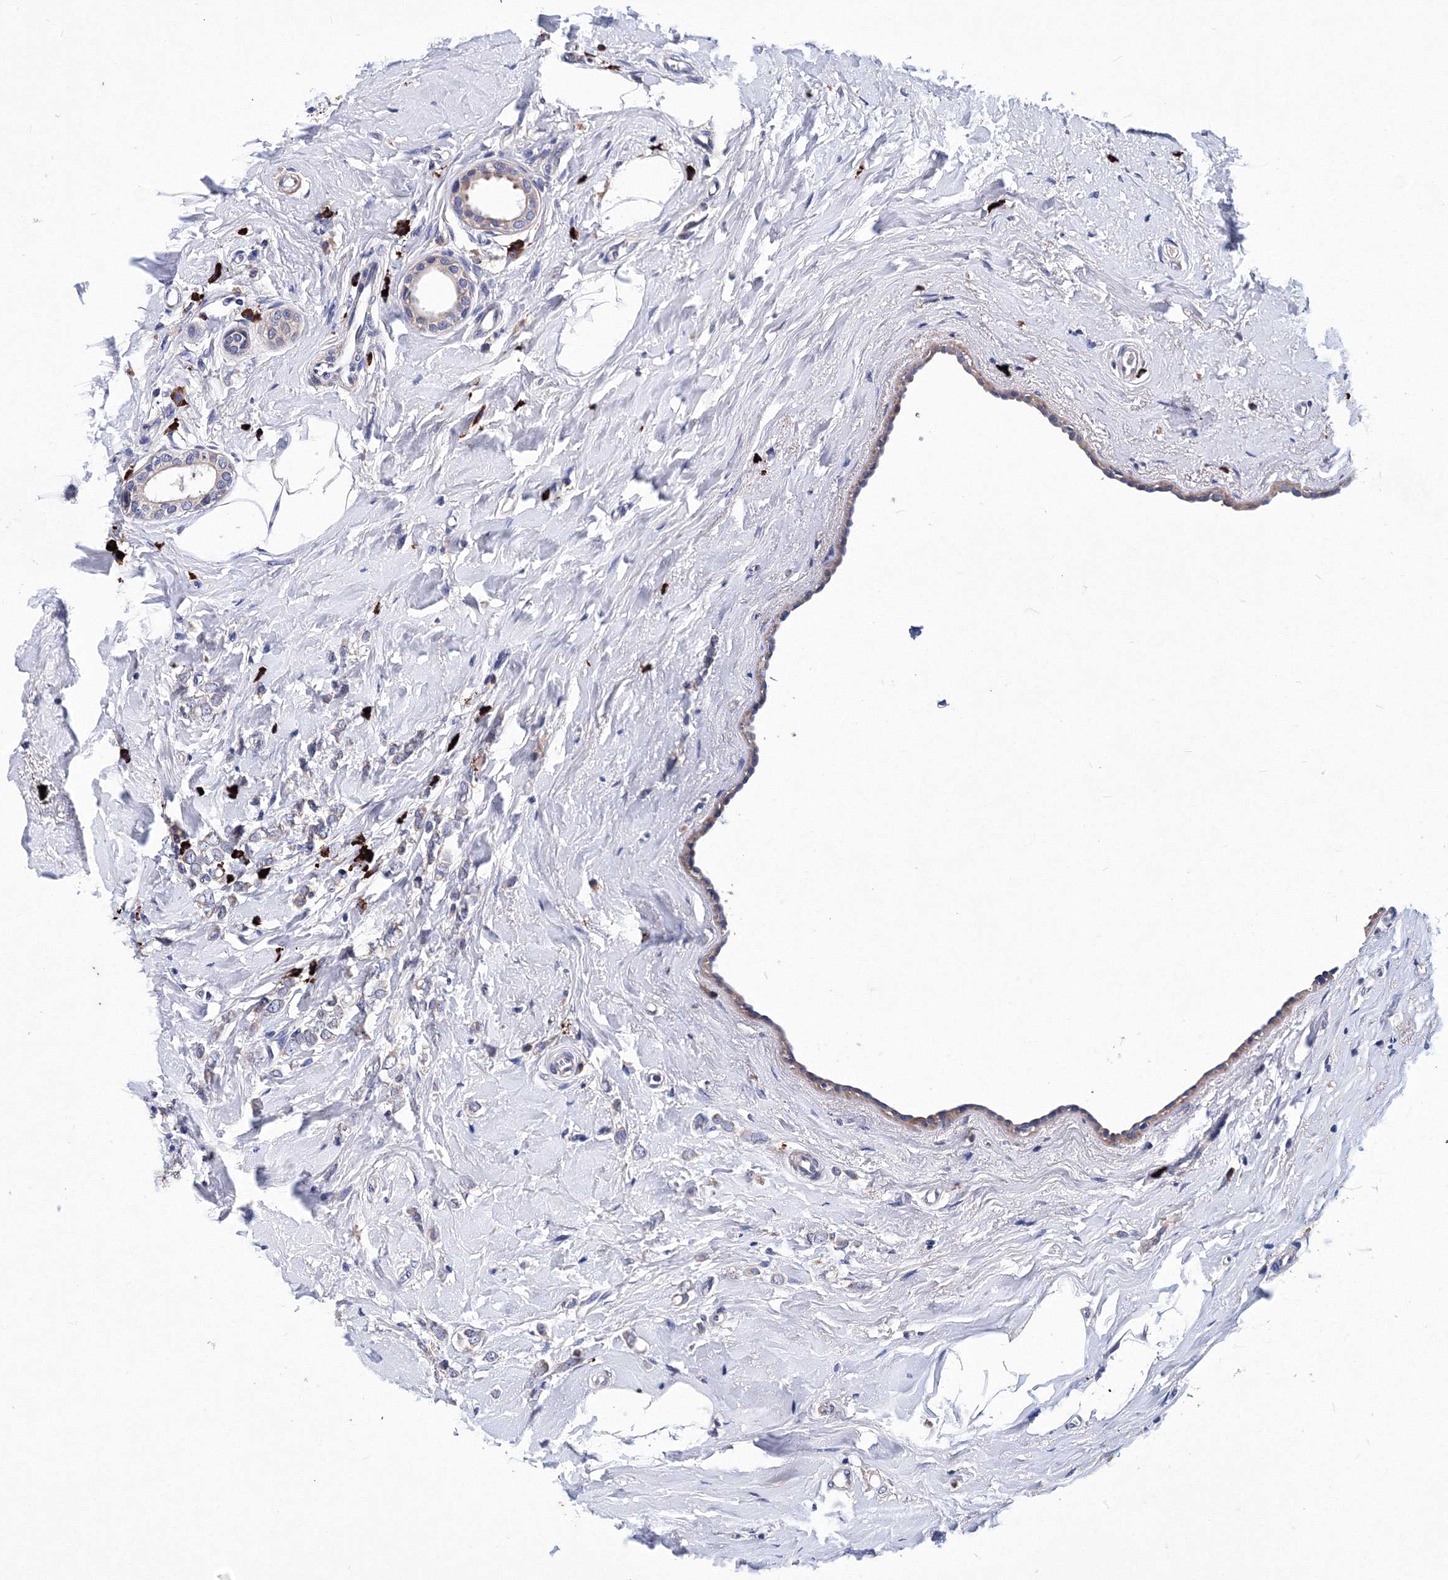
{"staining": {"intensity": "negative", "quantity": "none", "location": "none"}, "tissue": "breast cancer", "cell_type": "Tumor cells", "image_type": "cancer", "snomed": [{"axis": "morphology", "description": "Lobular carcinoma"}, {"axis": "topography", "description": "Breast"}], "caption": "Tumor cells are negative for brown protein staining in breast lobular carcinoma.", "gene": "TRPM2", "patient": {"sex": "female", "age": 47}}